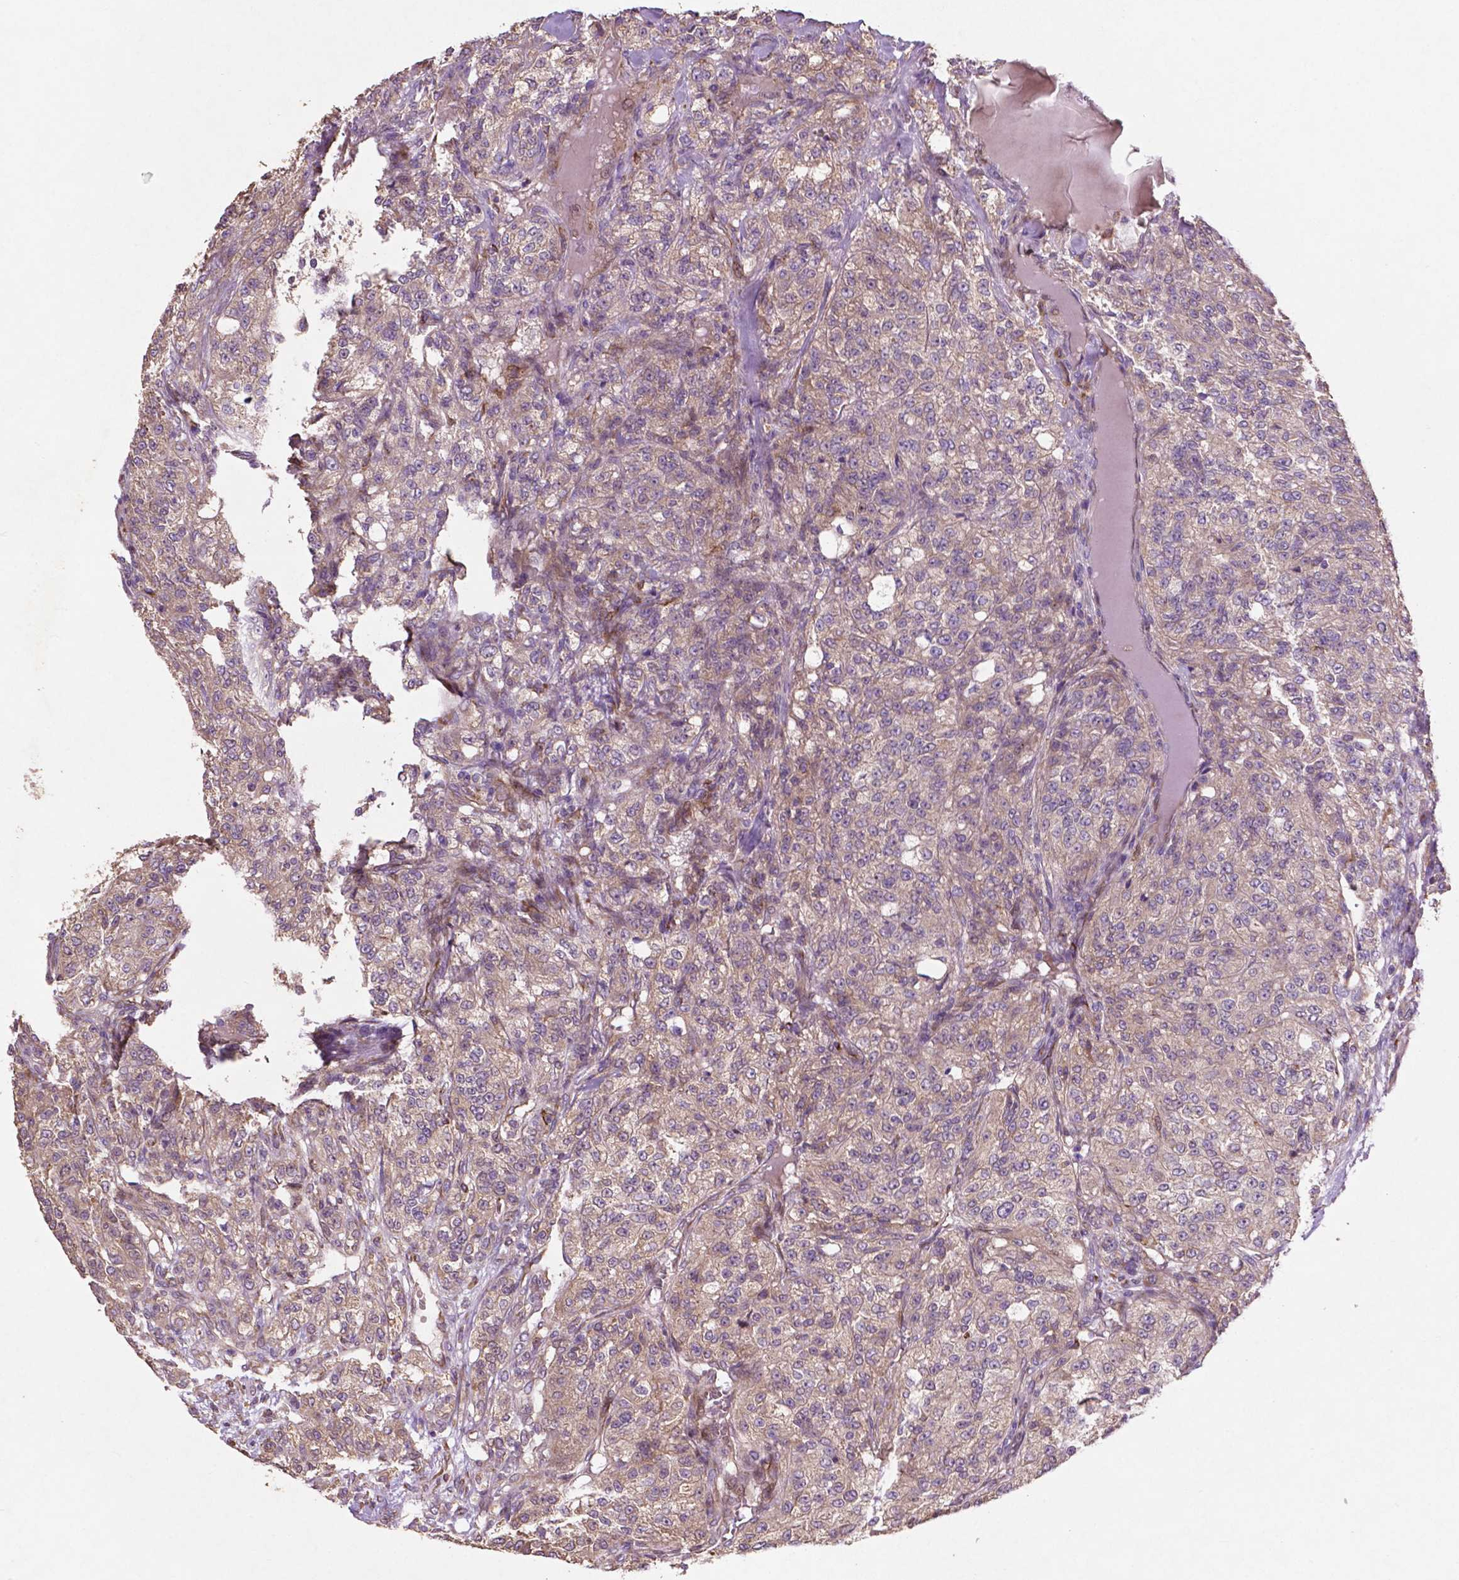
{"staining": {"intensity": "weak", "quantity": "<25%", "location": "cytoplasmic/membranous"}, "tissue": "renal cancer", "cell_type": "Tumor cells", "image_type": "cancer", "snomed": [{"axis": "morphology", "description": "Adenocarcinoma, NOS"}, {"axis": "topography", "description": "Kidney"}], "caption": "This is a image of IHC staining of adenocarcinoma (renal), which shows no positivity in tumor cells.", "gene": "MBTPS1", "patient": {"sex": "female", "age": 63}}